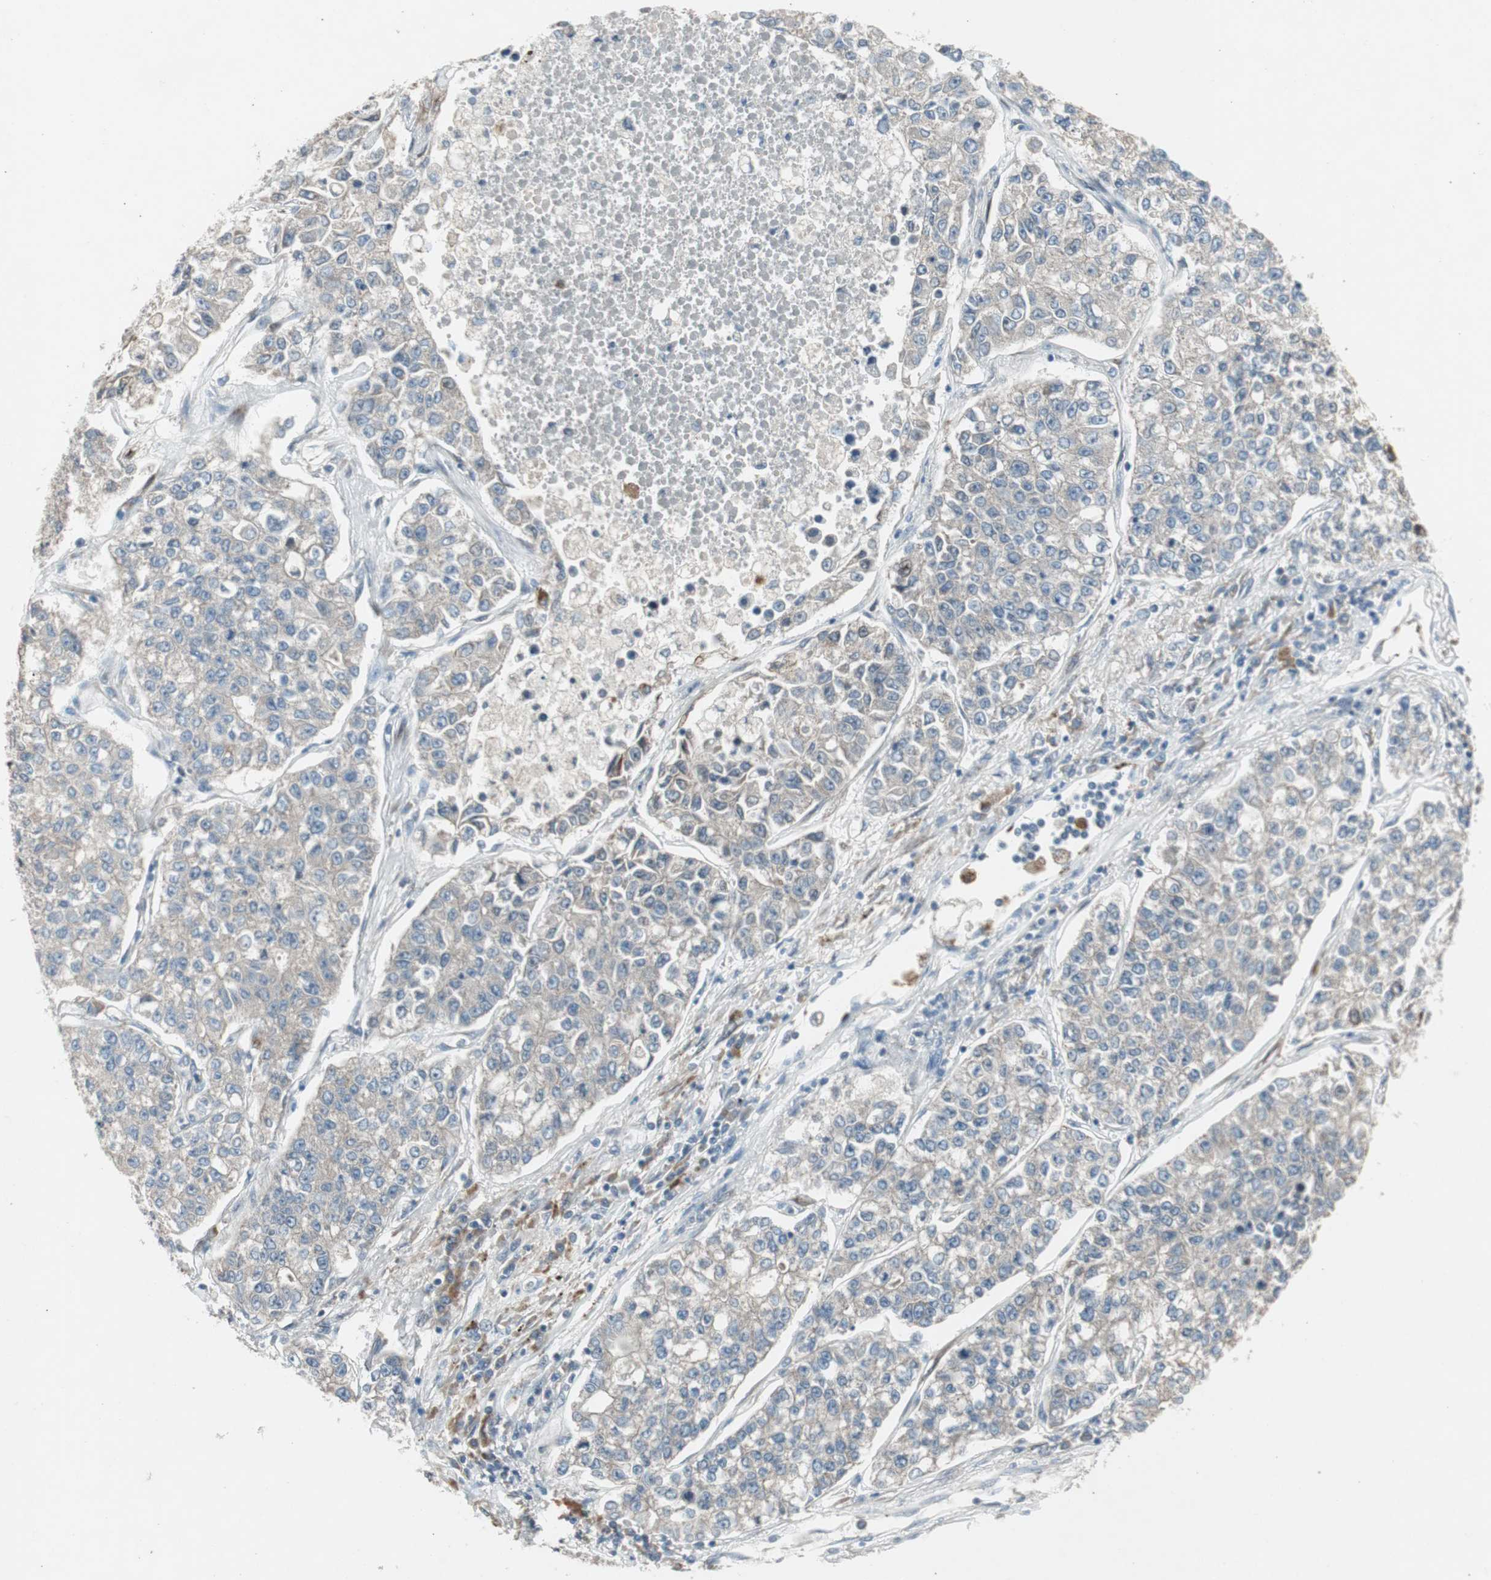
{"staining": {"intensity": "weak", "quantity": "25%-75%", "location": "cytoplasmic/membranous"}, "tissue": "lung cancer", "cell_type": "Tumor cells", "image_type": "cancer", "snomed": [{"axis": "morphology", "description": "Adenocarcinoma, NOS"}, {"axis": "topography", "description": "Lung"}], "caption": "Protein staining by immunohistochemistry displays weak cytoplasmic/membranous positivity in approximately 25%-75% of tumor cells in lung cancer (adenocarcinoma). The staining was performed using DAB, with brown indicating positive protein expression. Nuclei are stained blue with hematoxylin.", "gene": "PANK2", "patient": {"sex": "male", "age": 49}}